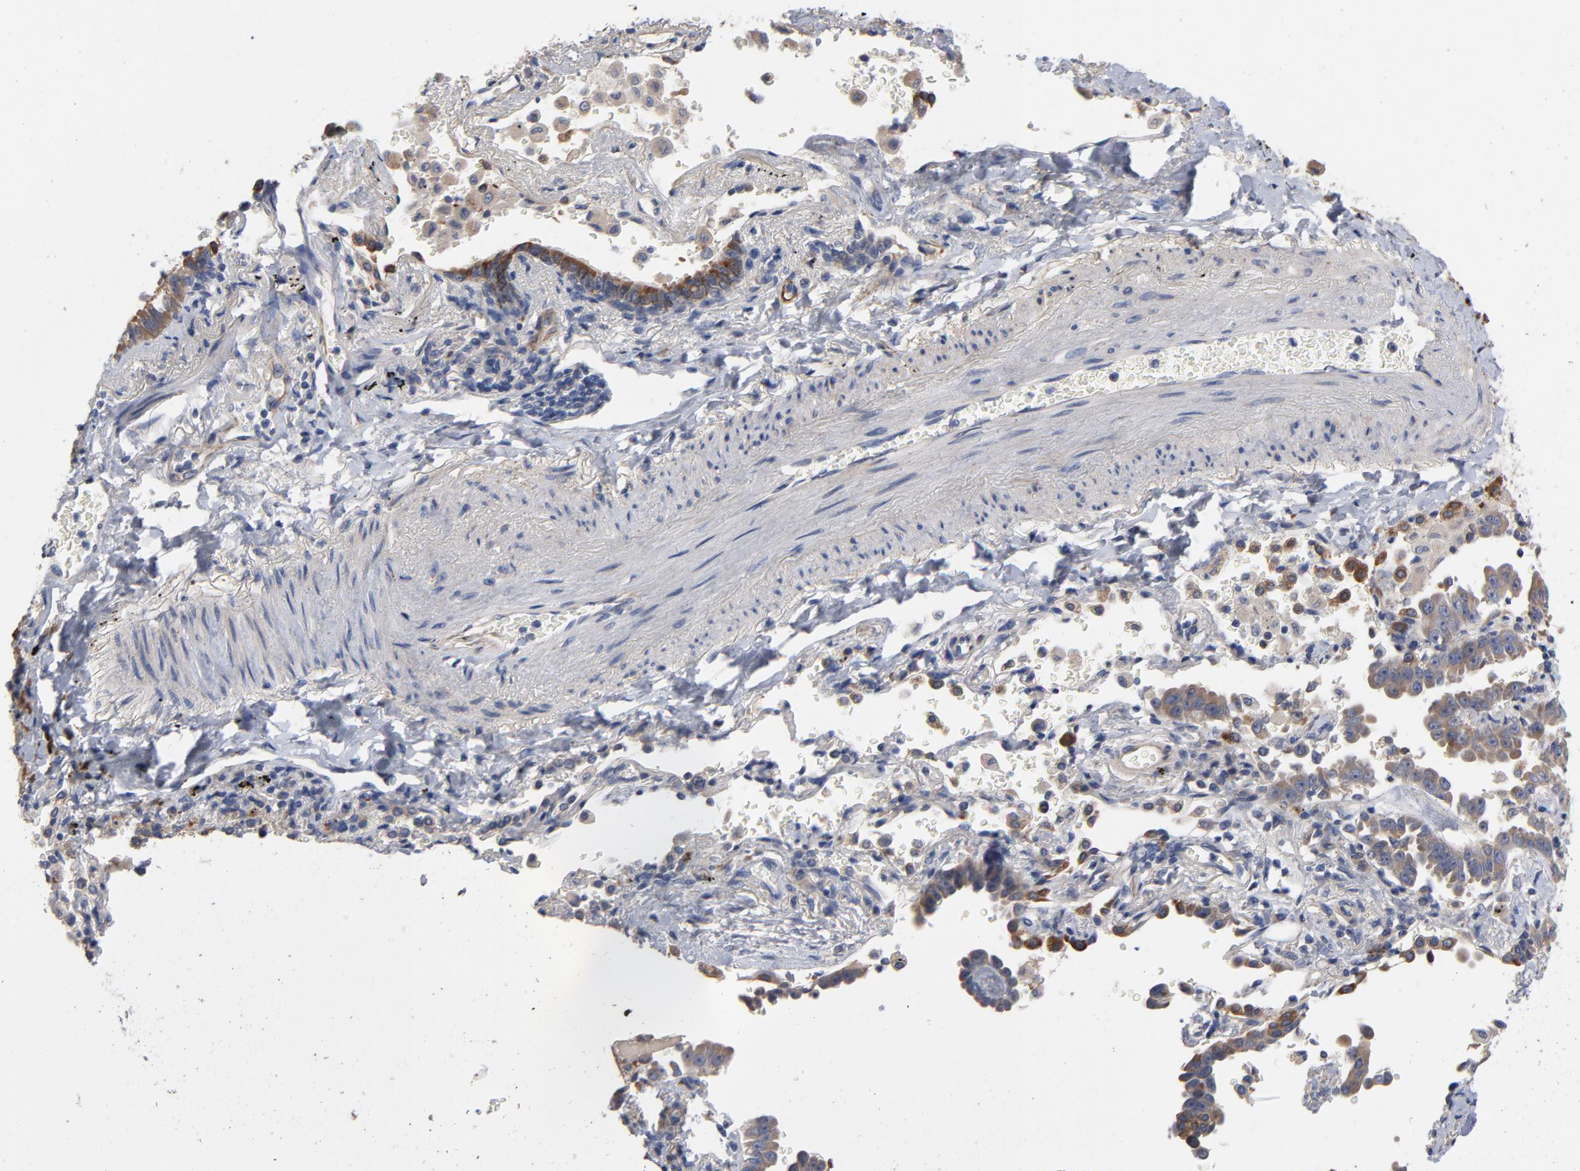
{"staining": {"intensity": "moderate", "quantity": ">75%", "location": "cytoplasmic/membranous"}, "tissue": "lung cancer", "cell_type": "Tumor cells", "image_type": "cancer", "snomed": [{"axis": "morphology", "description": "Adenocarcinoma, NOS"}, {"axis": "topography", "description": "Lung"}], "caption": "Immunohistochemical staining of adenocarcinoma (lung) reveals medium levels of moderate cytoplasmic/membranous protein expression in about >75% of tumor cells.", "gene": "CCDC134", "patient": {"sex": "female", "age": 64}}